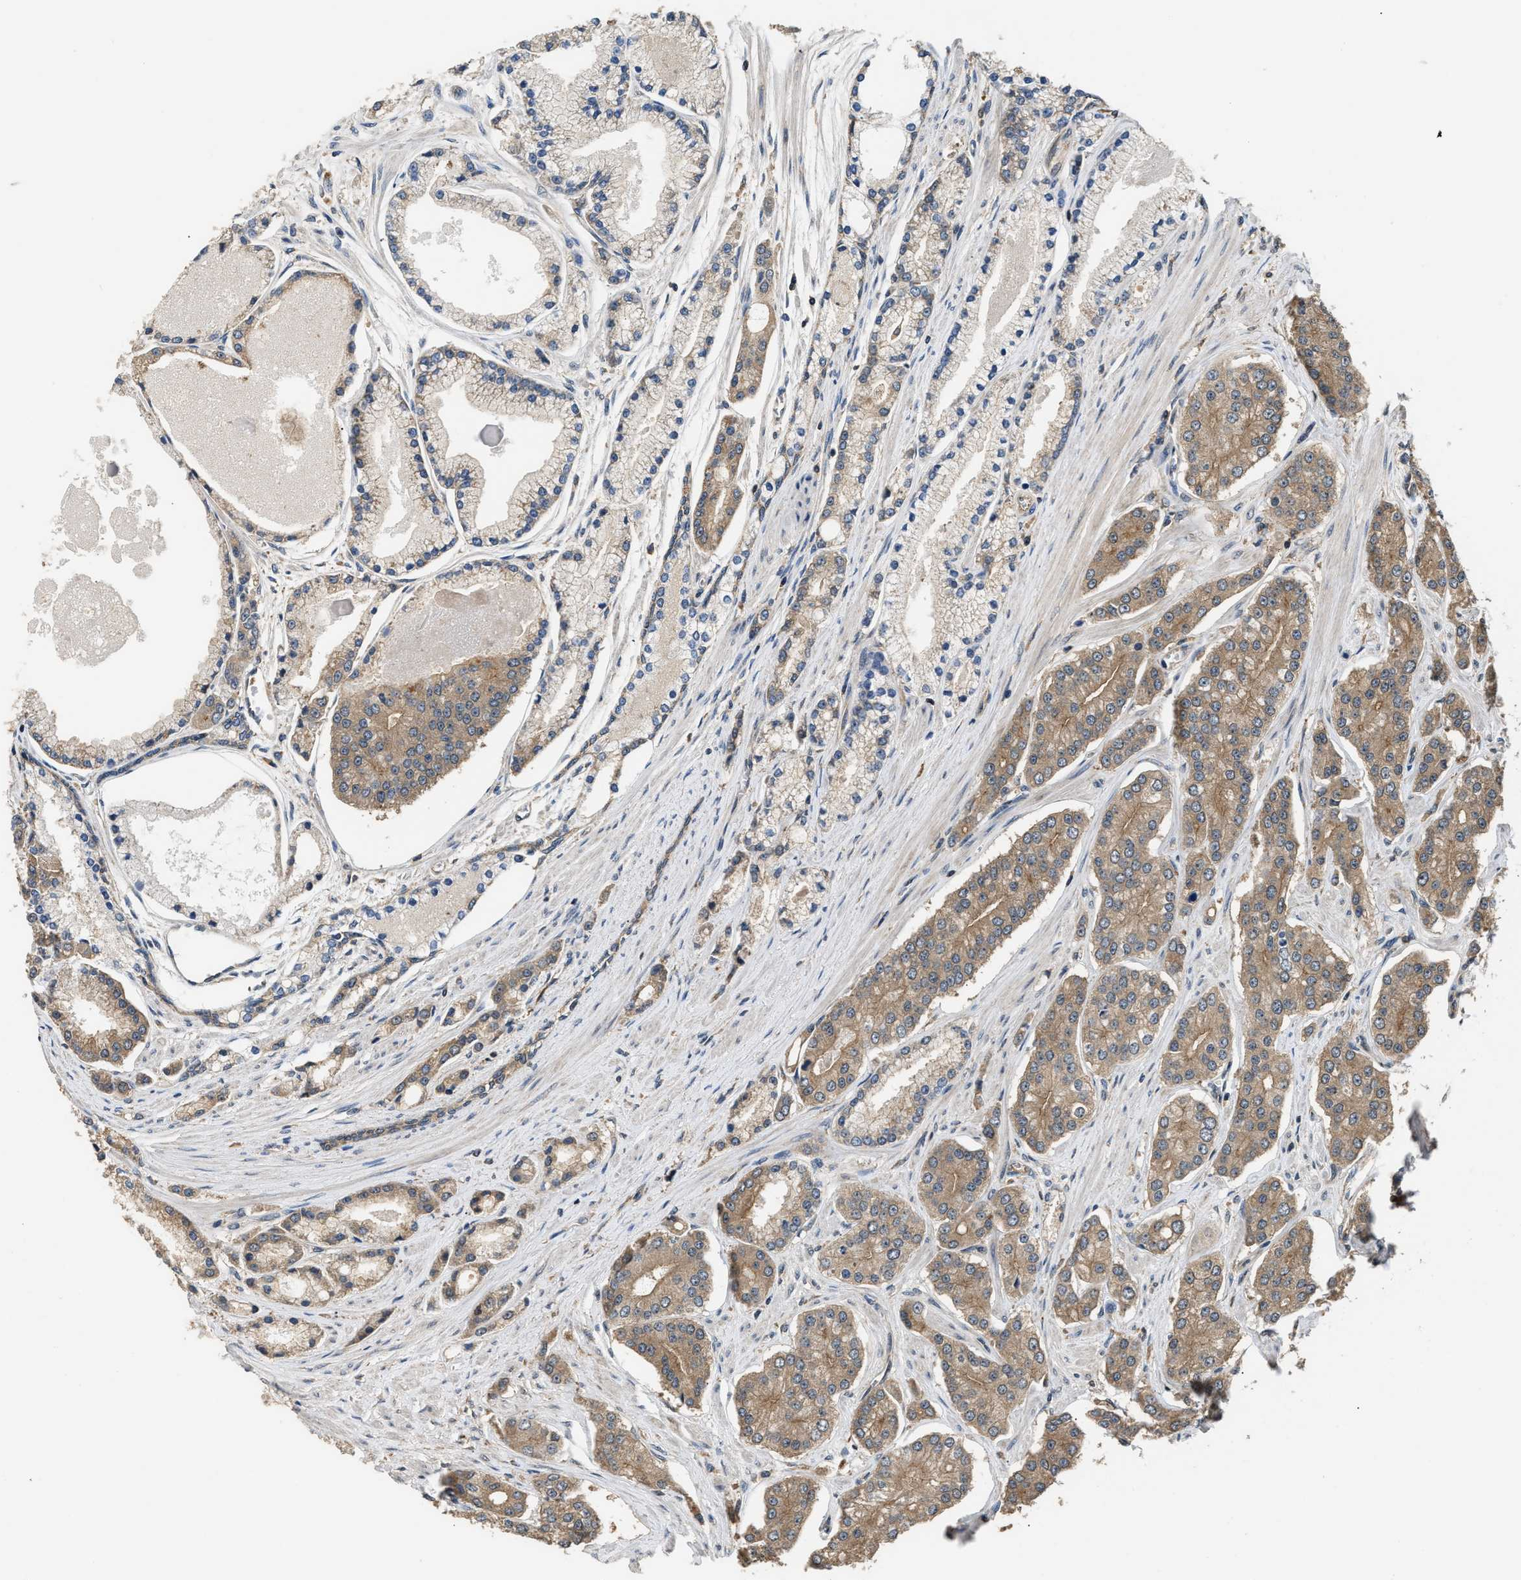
{"staining": {"intensity": "moderate", "quantity": "25%-75%", "location": "cytoplasmic/membranous"}, "tissue": "prostate cancer", "cell_type": "Tumor cells", "image_type": "cancer", "snomed": [{"axis": "morphology", "description": "Adenocarcinoma, High grade"}, {"axis": "topography", "description": "Prostate"}], "caption": "Immunohistochemistry (IHC) (DAB (3,3'-diaminobenzidine)) staining of human high-grade adenocarcinoma (prostate) exhibits moderate cytoplasmic/membranous protein expression in about 25%-75% of tumor cells. The staining was performed using DAB (3,3'-diaminobenzidine) to visualize the protein expression in brown, while the nuclei were stained in blue with hematoxylin (Magnification: 20x).", "gene": "DNAJC2", "patient": {"sex": "male", "age": 71}}